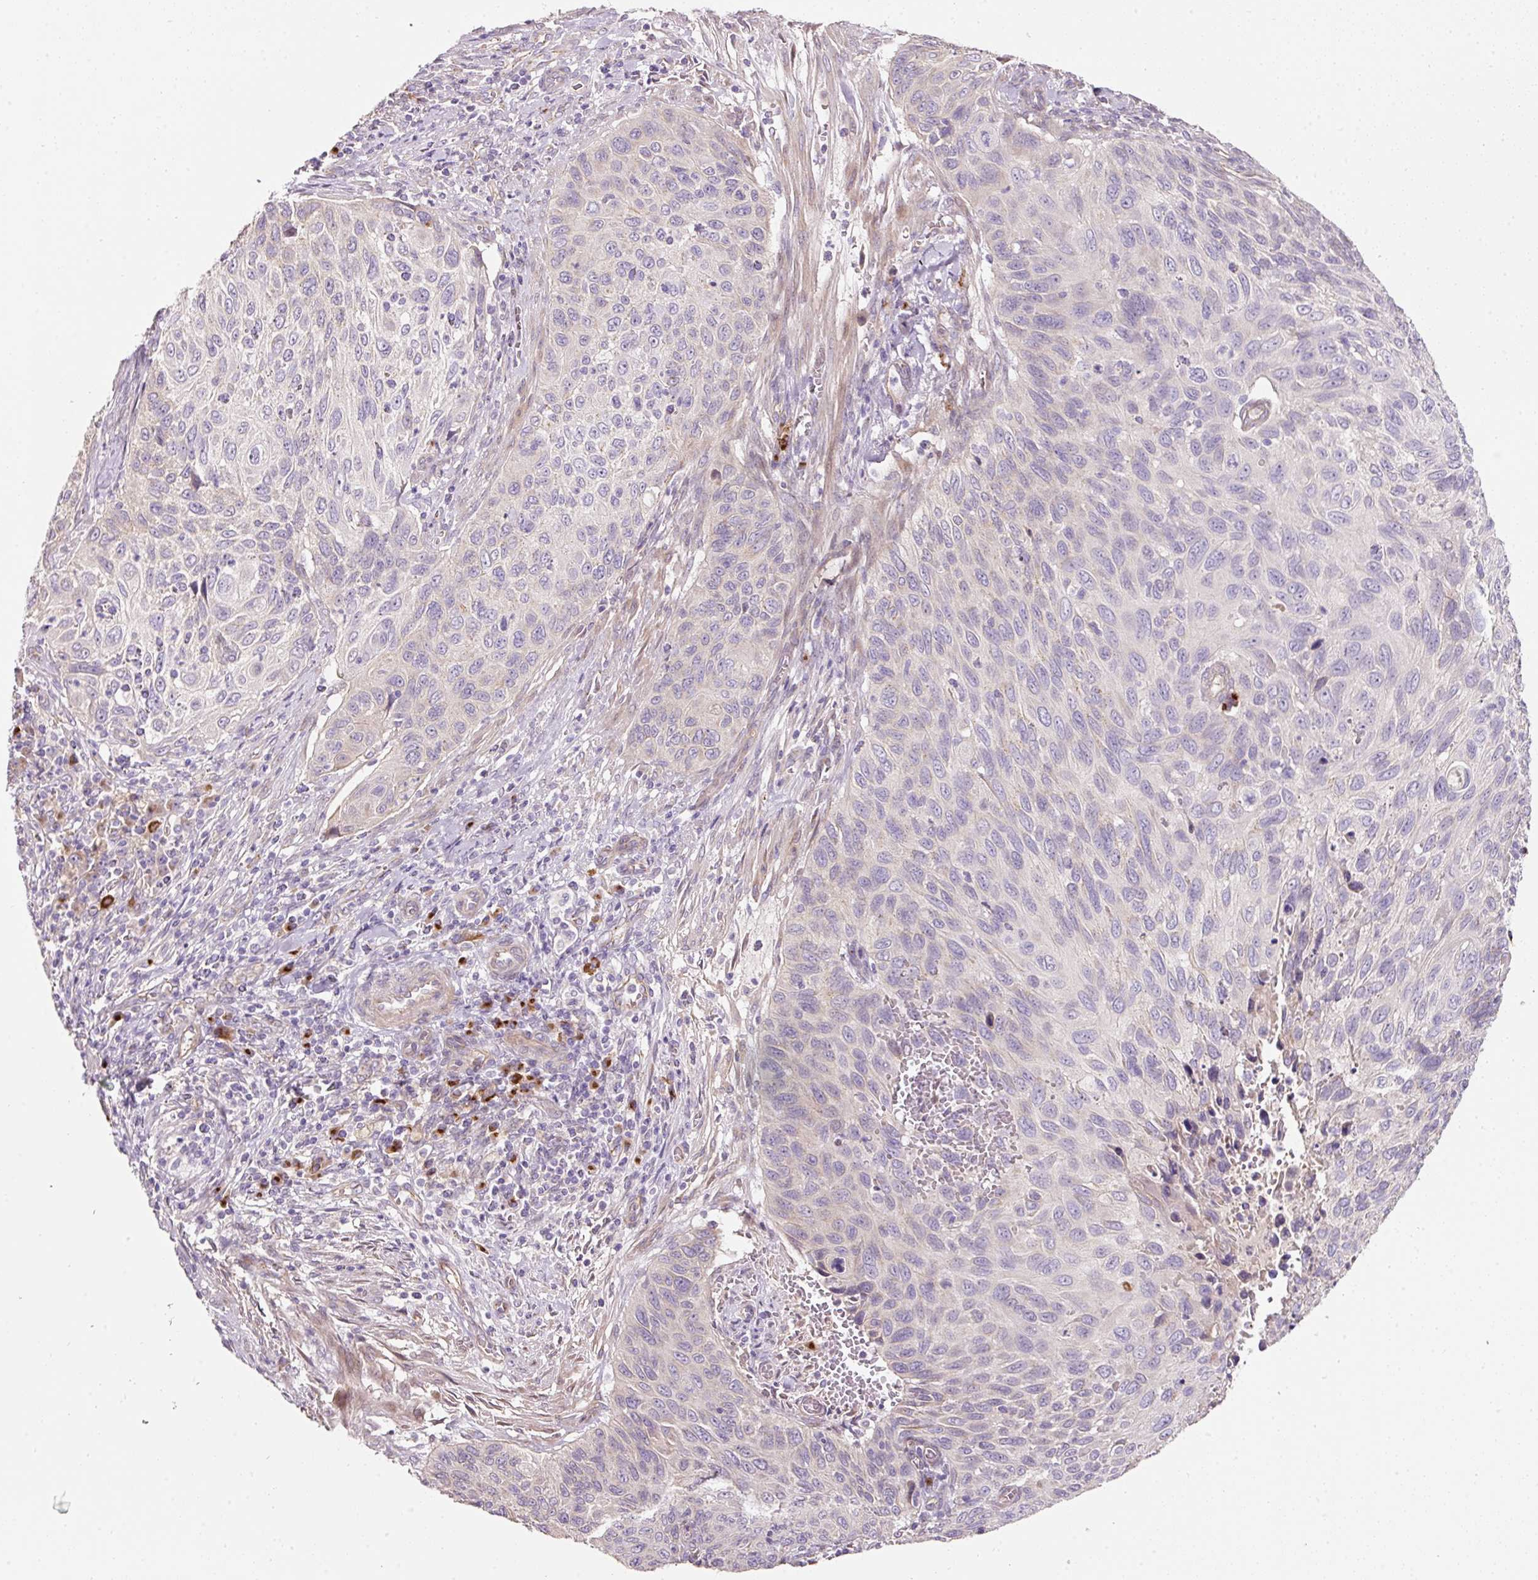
{"staining": {"intensity": "negative", "quantity": "none", "location": "none"}, "tissue": "cervical cancer", "cell_type": "Tumor cells", "image_type": "cancer", "snomed": [{"axis": "morphology", "description": "Squamous cell carcinoma, NOS"}, {"axis": "topography", "description": "Cervix"}], "caption": "Image shows no significant protein expression in tumor cells of squamous cell carcinoma (cervical).", "gene": "NBPF11", "patient": {"sex": "female", "age": 70}}